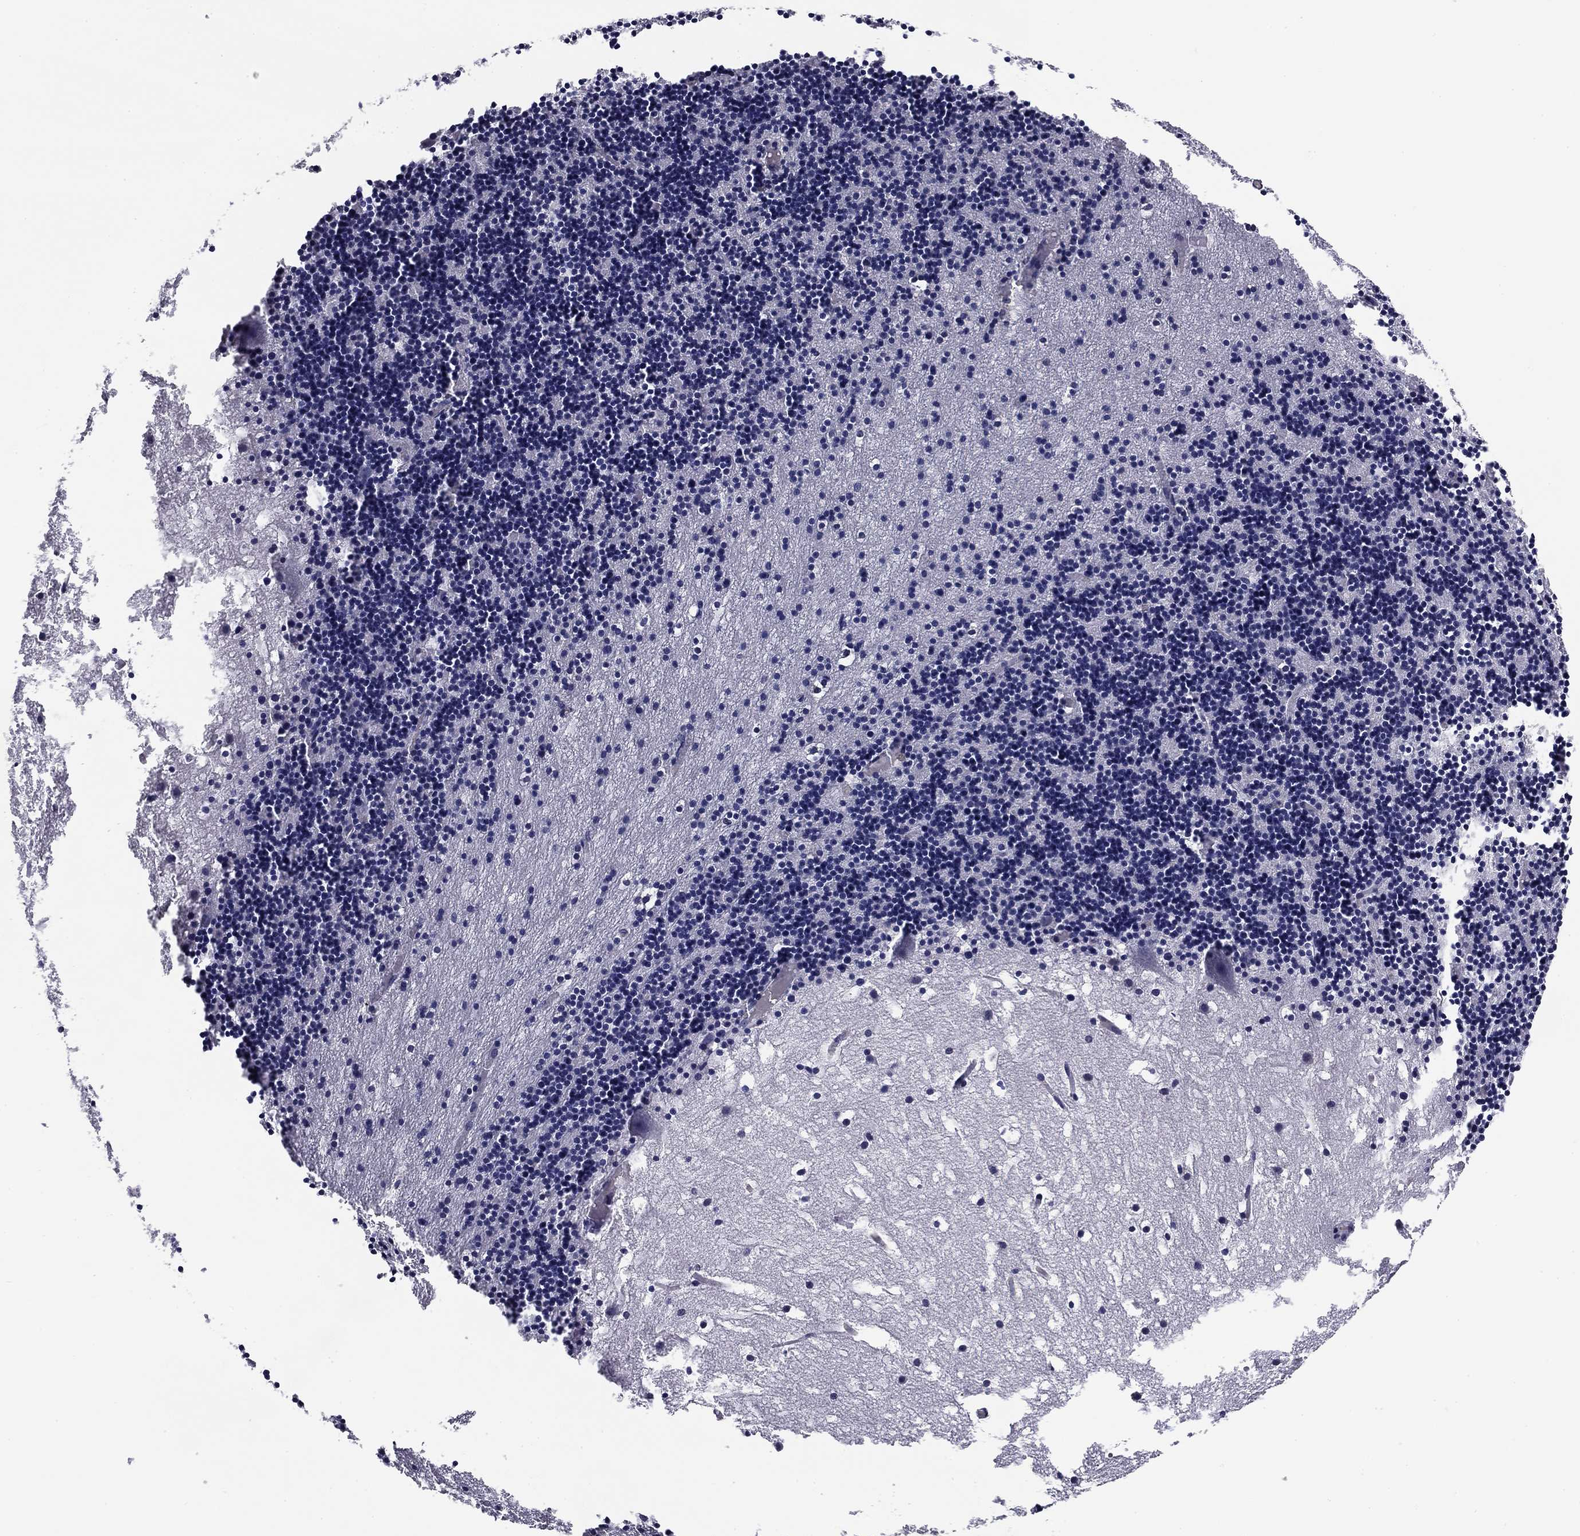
{"staining": {"intensity": "negative", "quantity": "none", "location": "none"}, "tissue": "cerebellum", "cell_type": "Cells in granular layer", "image_type": "normal", "snomed": [{"axis": "morphology", "description": "Normal tissue, NOS"}, {"axis": "topography", "description": "Cerebellum"}], "caption": "Immunohistochemistry (IHC) histopathology image of benign cerebellum stained for a protein (brown), which demonstrates no positivity in cells in granular layer.", "gene": "HSPB2", "patient": {"sex": "male", "age": 37}}